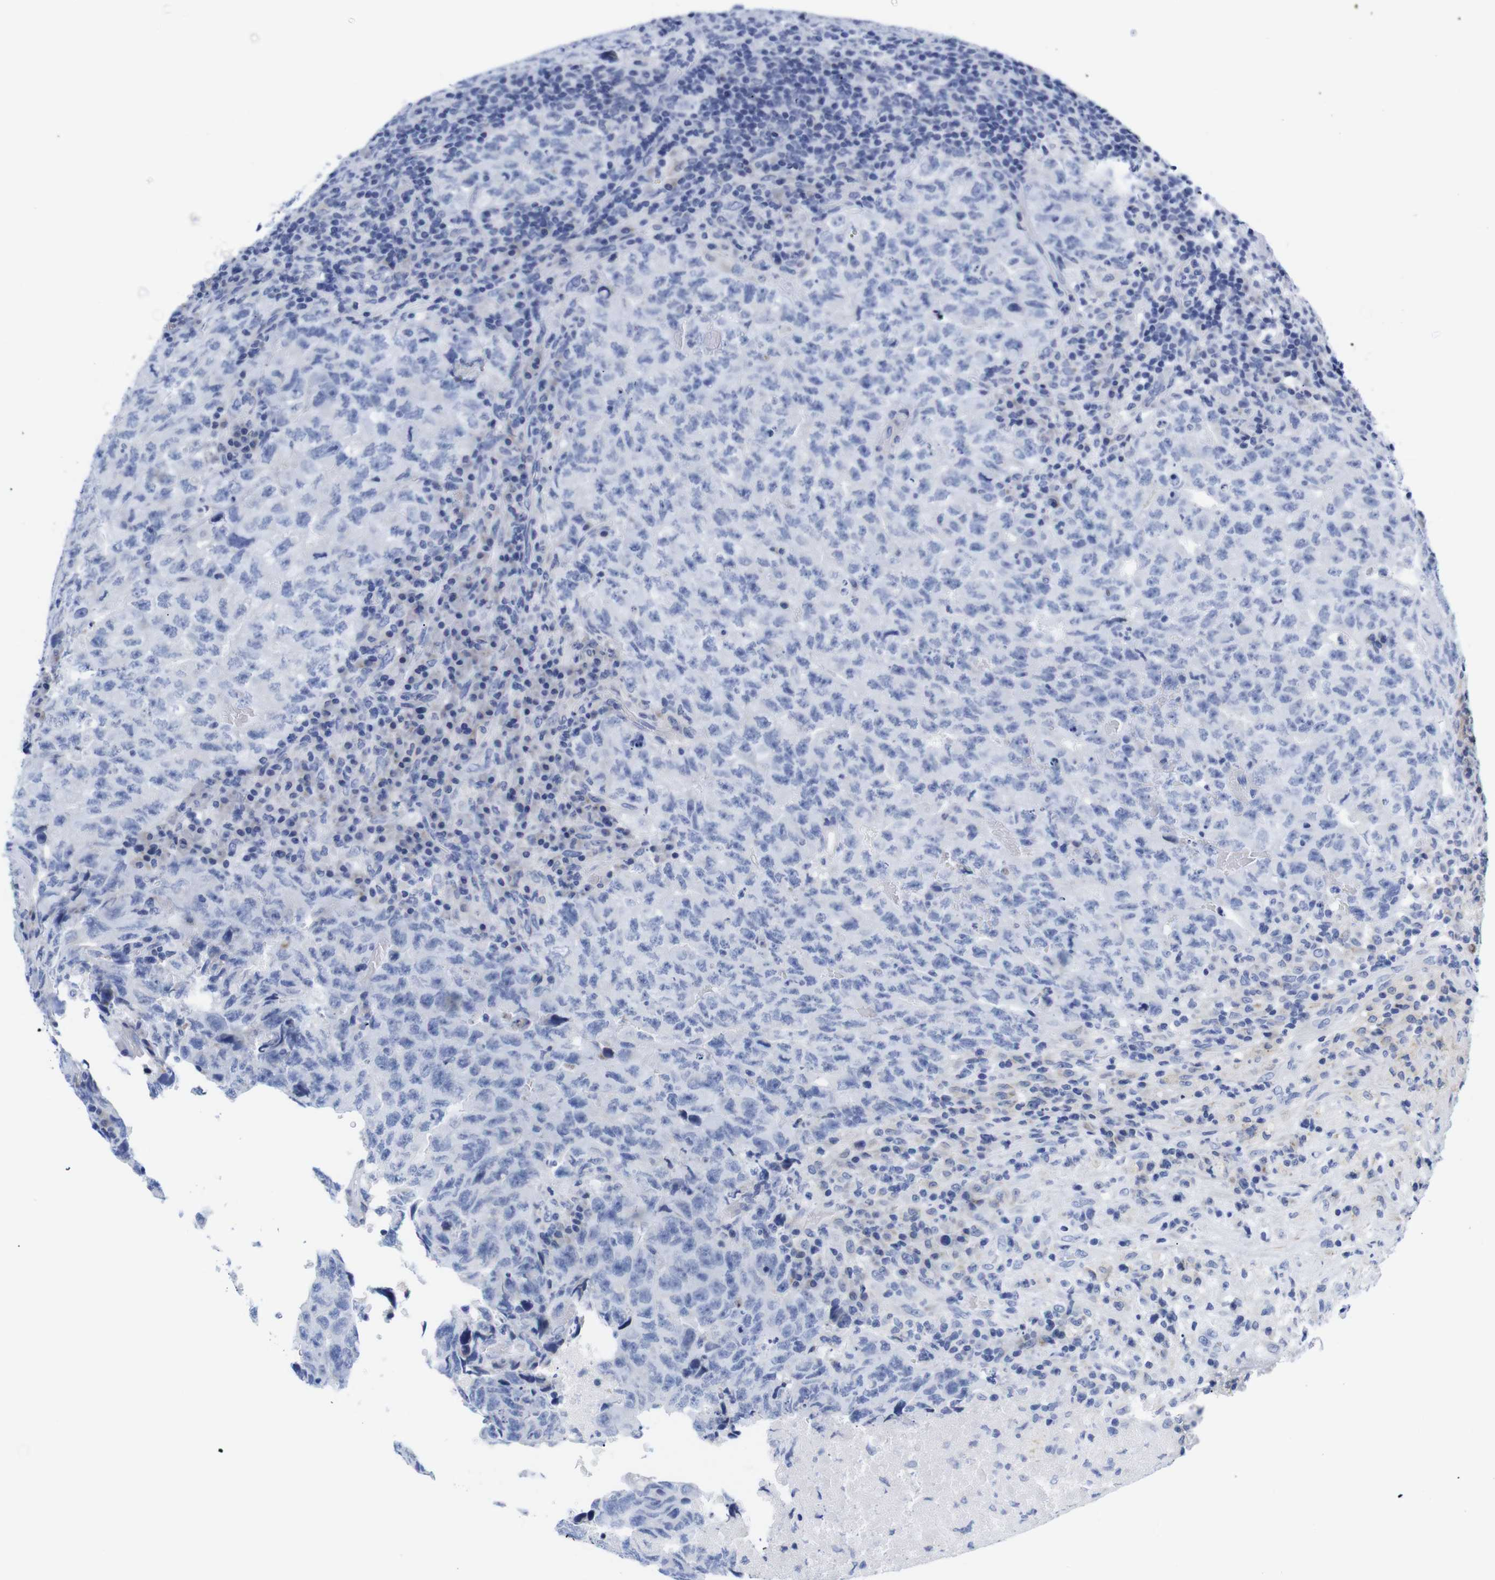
{"staining": {"intensity": "negative", "quantity": "none", "location": "none"}, "tissue": "testis cancer", "cell_type": "Tumor cells", "image_type": "cancer", "snomed": [{"axis": "morphology", "description": "Necrosis, NOS"}, {"axis": "morphology", "description": "Carcinoma, Embryonal, NOS"}, {"axis": "topography", "description": "Testis"}], "caption": "Histopathology image shows no significant protein staining in tumor cells of testis cancer.", "gene": "LRRC55", "patient": {"sex": "male", "age": 19}}